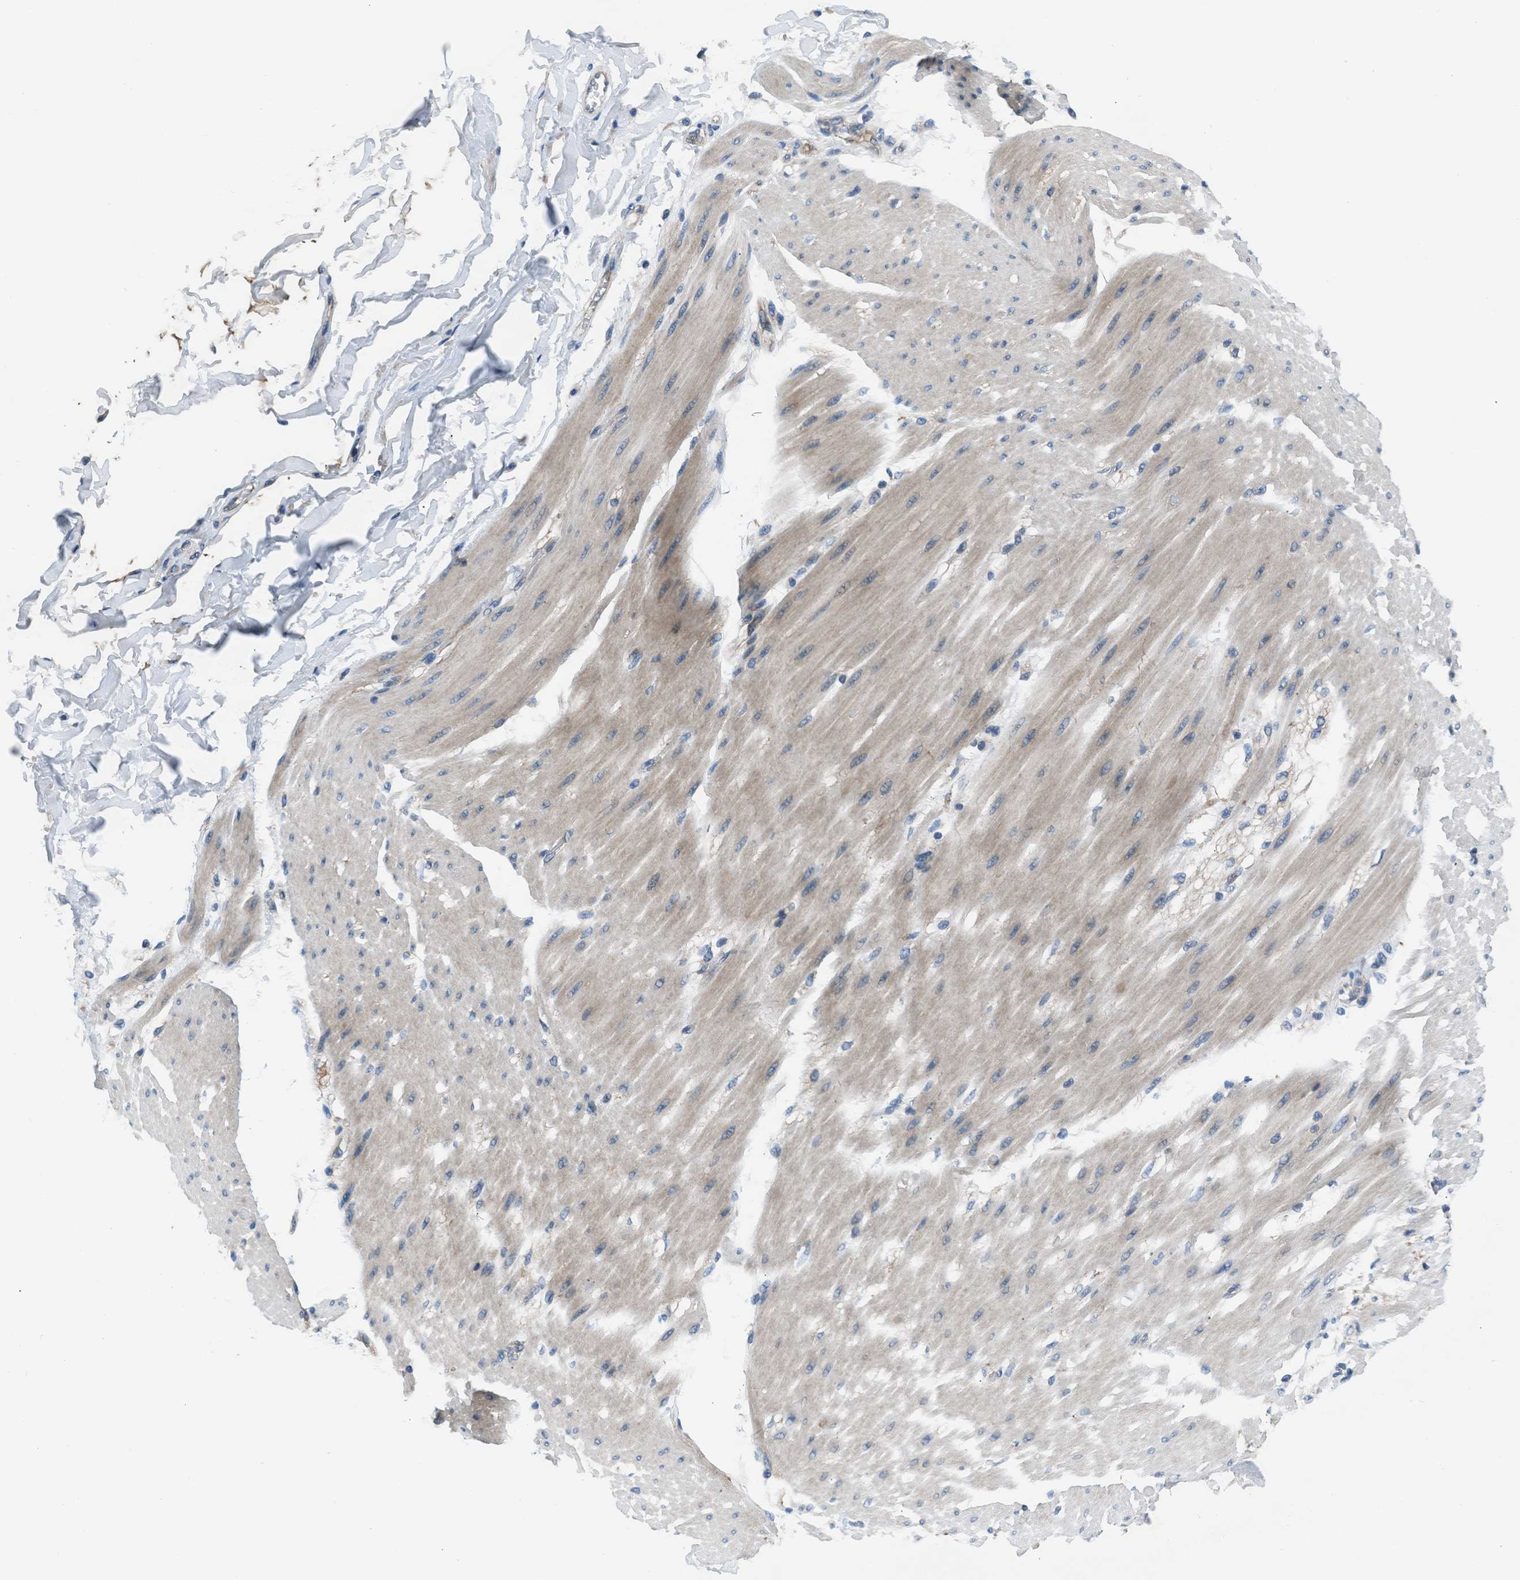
{"staining": {"intensity": "negative", "quantity": "none", "location": "none"}, "tissue": "adipose tissue", "cell_type": "Adipocytes", "image_type": "normal", "snomed": [{"axis": "morphology", "description": "Normal tissue, NOS"}, {"axis": "morphology", "description": "Adenocarcinoma, NOS"}, {"axis": "topography", "description": "Duodenum"}, {"axis": "topography", "description": "Peripheral nerve tissue"}], "caption": "Adipocytes are negative for brown protein staining in normal adipose tissue. (DAB immunohistochemistry, high magnification).", "gene": "SLC38A6", "patient": {"sex": "female", "age": 60}}